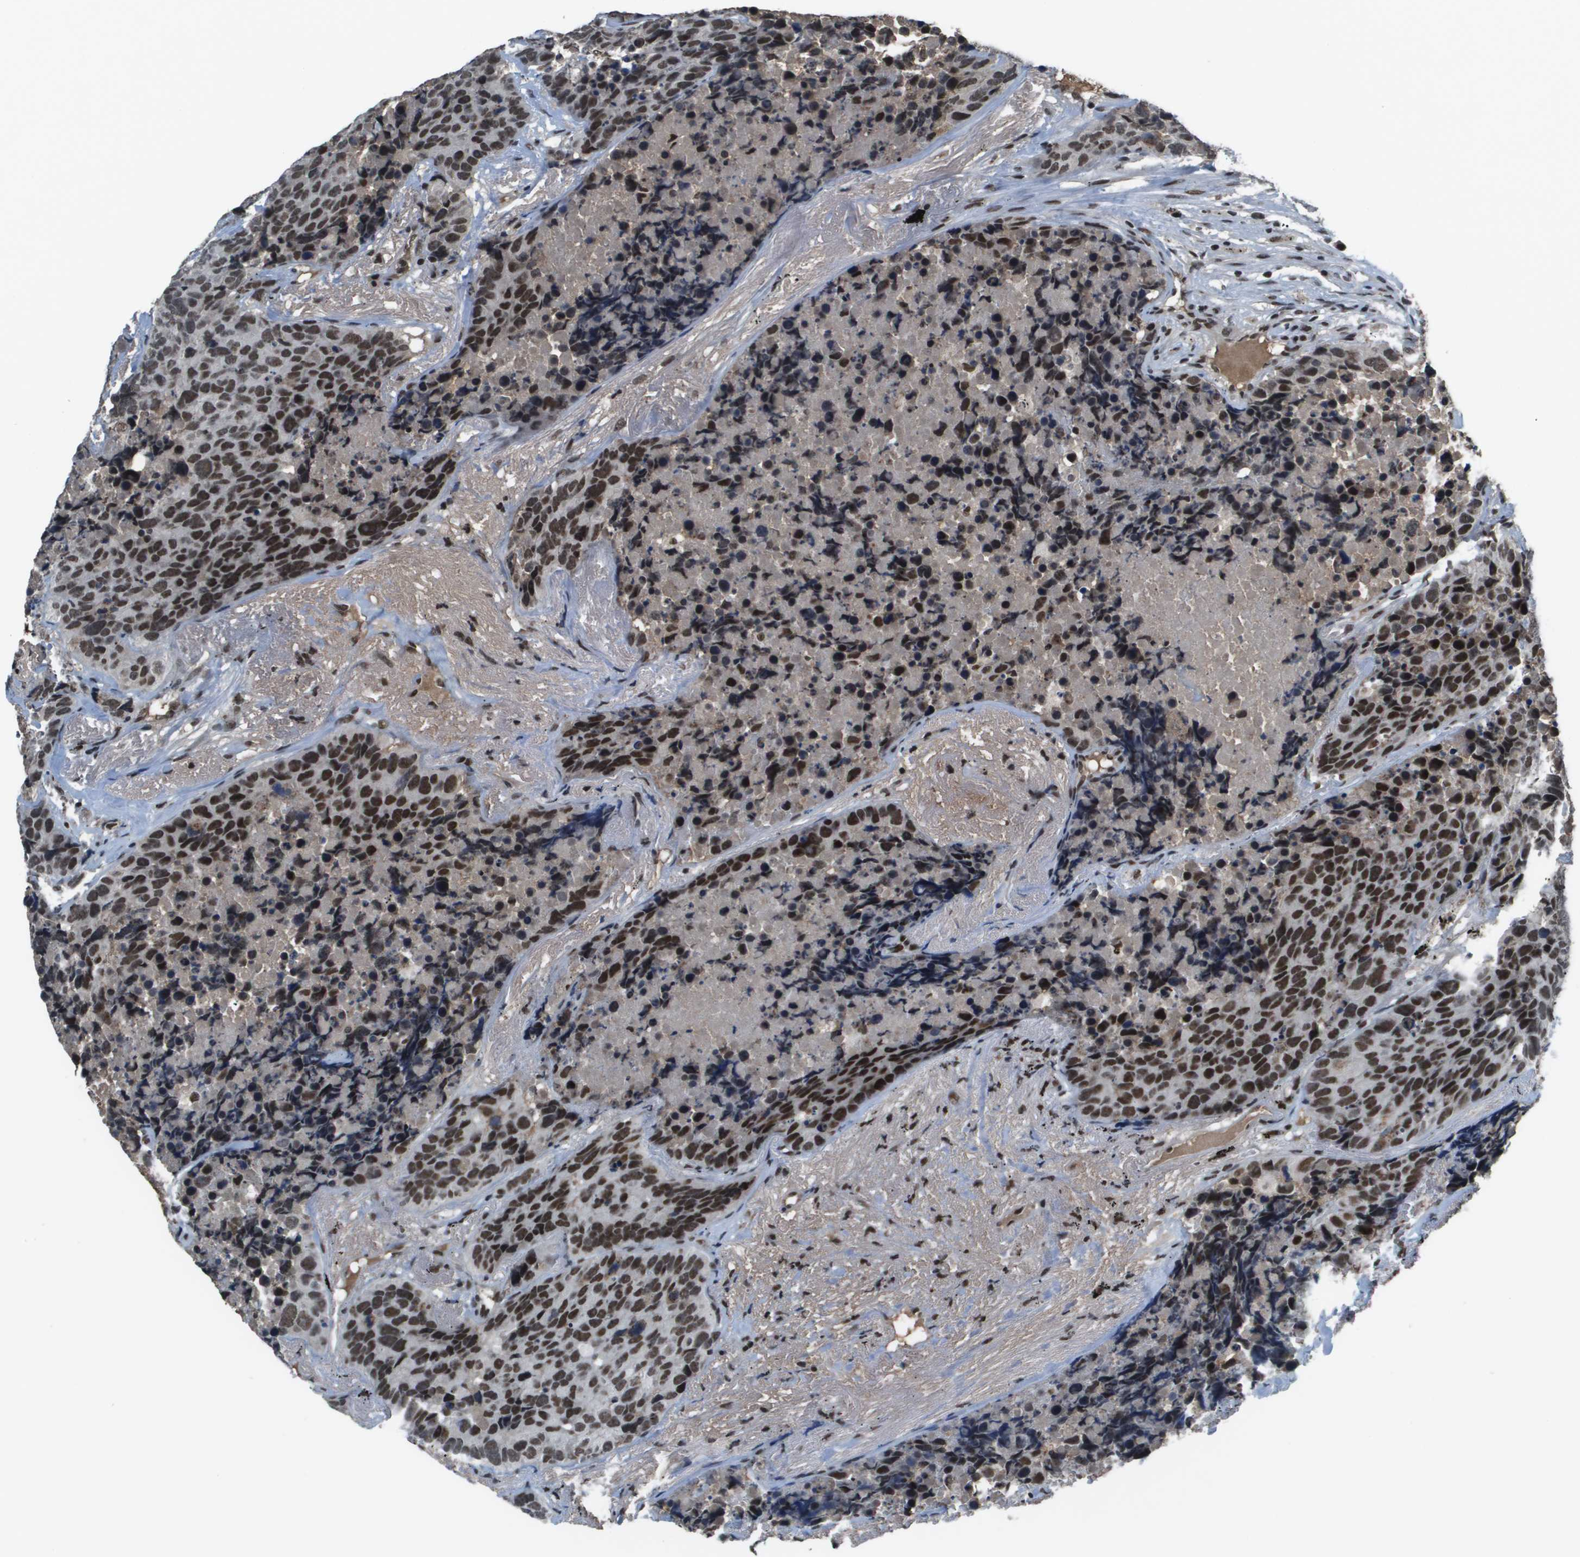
{"staining": {"intensity": "strong", "quantity": ">75%", "location": "nuclear"}, "tissue": "carcinoid", "cell_type": "Tumor cells", "image_type": "cancer", "snomed": [{"axis": "morphology", "description": "Carcinoid, malignant, NOS"}, {"axis": "topography", "description": "Lung"}], "caption": "The immunohistochemical stain labels strong nuclear staining in tumor cells of carcinoid tissue. (Brightfield microscopy of DAB IHC at high magnification).", "gene": "THRAP3", "patient": {"sex": "male", "age": 60}}